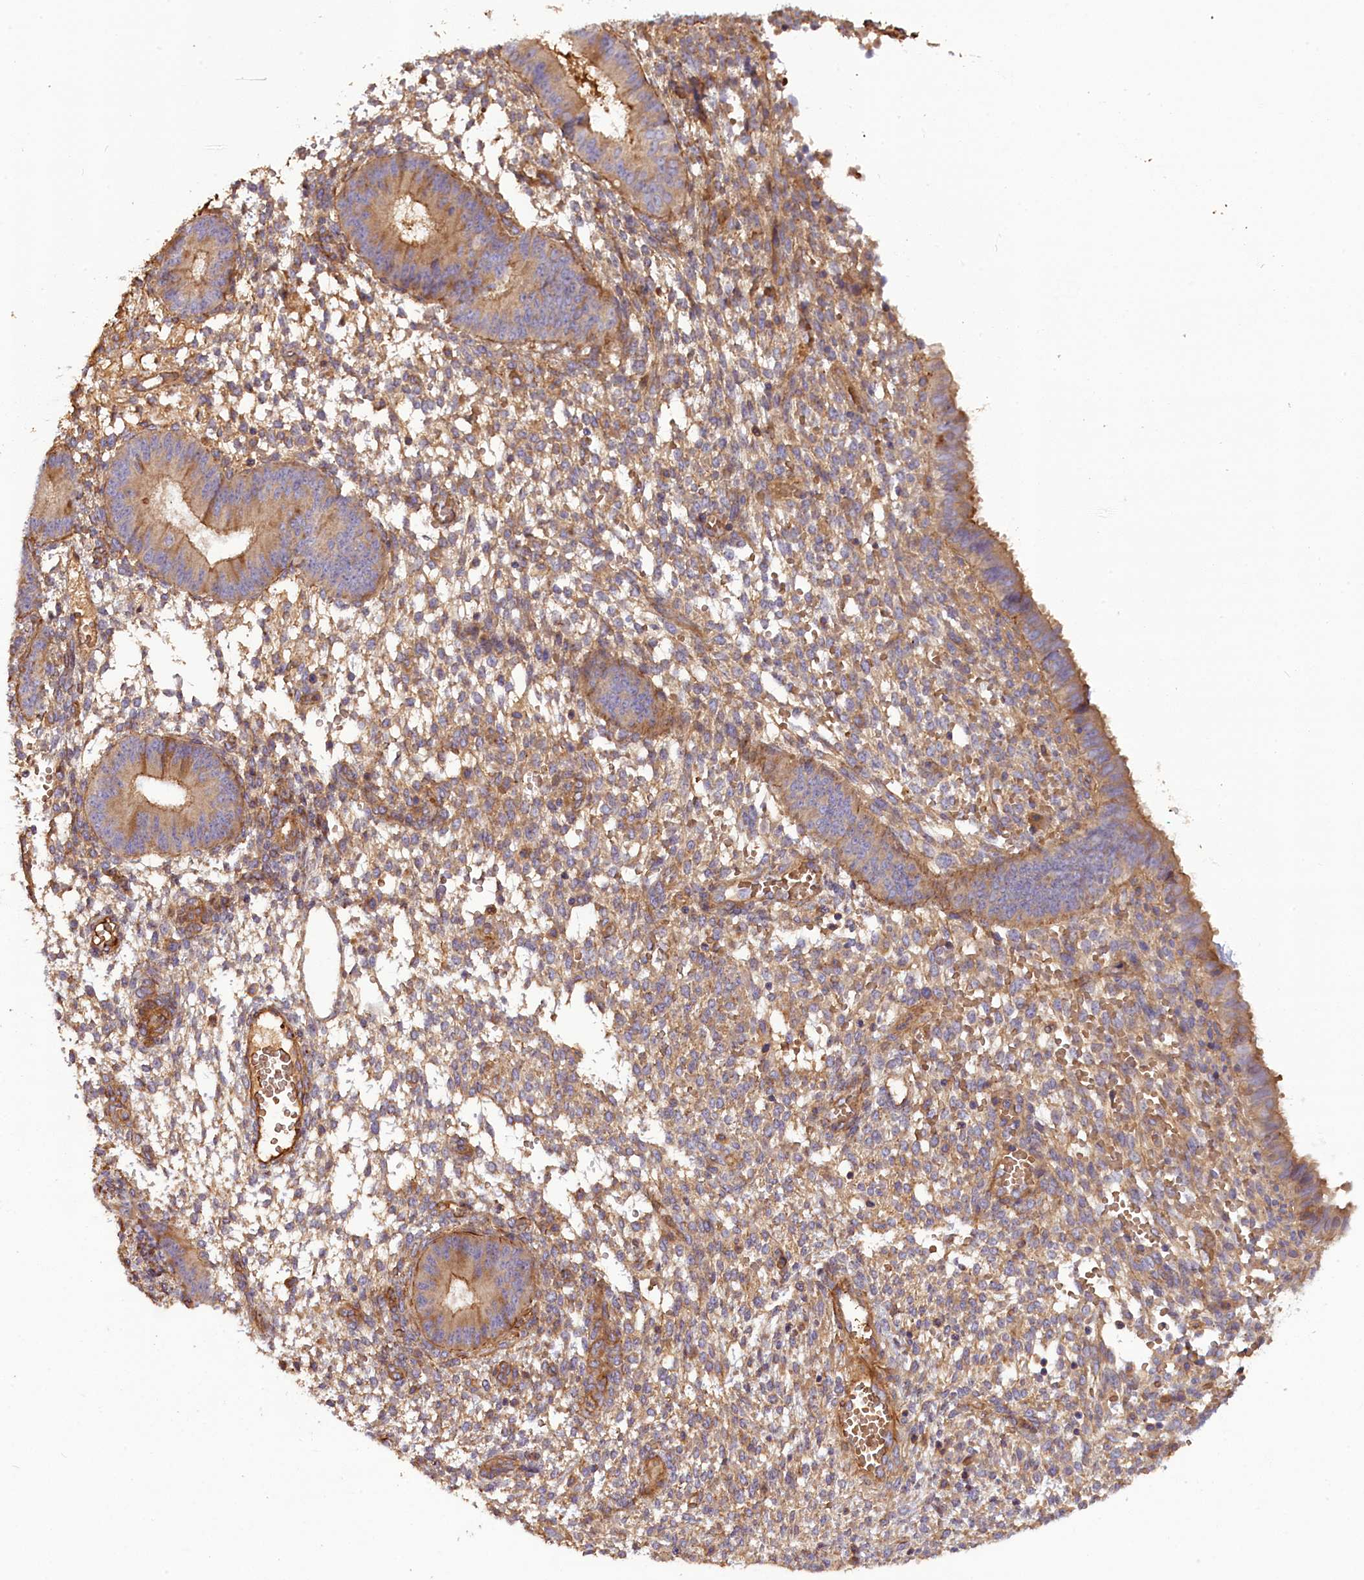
{"staining": {"intensity": "weak", "quantity": "25%-75%", "location": "cytoplasmic/membranous"}, "tissue": "endometrium", "cell_type": "Cells in endometrial stroma", "image_type": "normal", "snomed": [{"axis": "morphology", "description": "Normal tissue, NOS"}, {"axis": "topography", "description": "Endometrium"}], "caption": "An immunohistochemistry (IHC) micrograph of normal tissue is shown. Protein staining in brown highlights weak cytoplasmic/membranous positivity in endometrium within cells in endometrial stroma. The staining is performed using DAB (3,3'-diaminobenzidine) brown chromogen to label protein expression. The nuclei are counter-stained blue using hematoxylin.", "gene": "FUZ", "patient": {"sex": "female", "age": 49}}